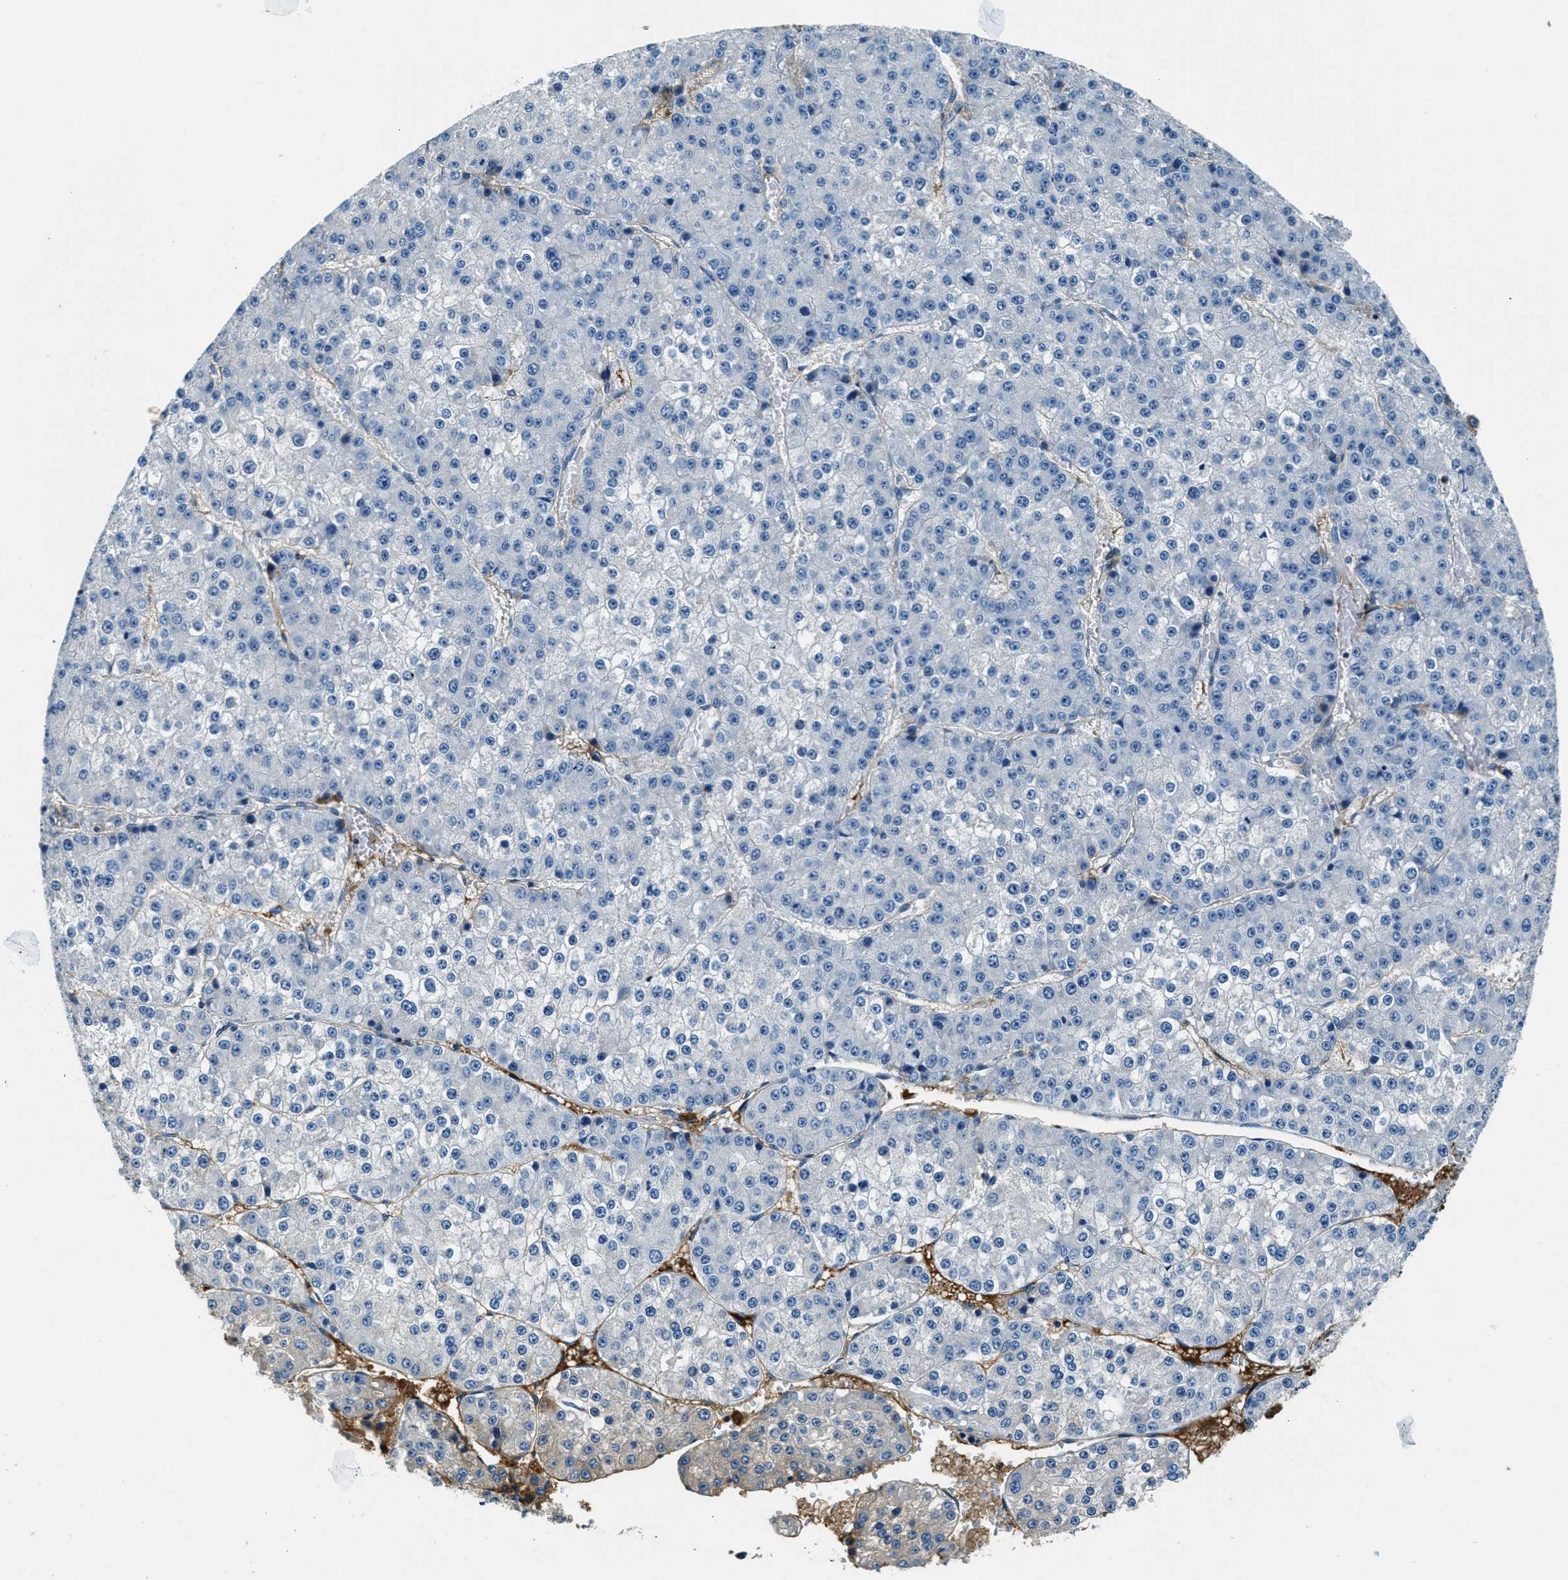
{"staining": {"intensity": "negative", "quantity": "none", "location": "none"}, "tissue": "liver cancer", "cell_type": "Tumor cells", "image_type": "cancer", "snomed": [{"axis": "morphology", "description": "Carcinoma, Hepatocellular, NOS"}, {"axis": "topography", "description": "Liver"}], "caption": "Tumor cells are negative for protein expression in human hepatocellular carcinoma (liver).", "gene": "TMEM186", "patient": {"sex": "female", "age": 73}}